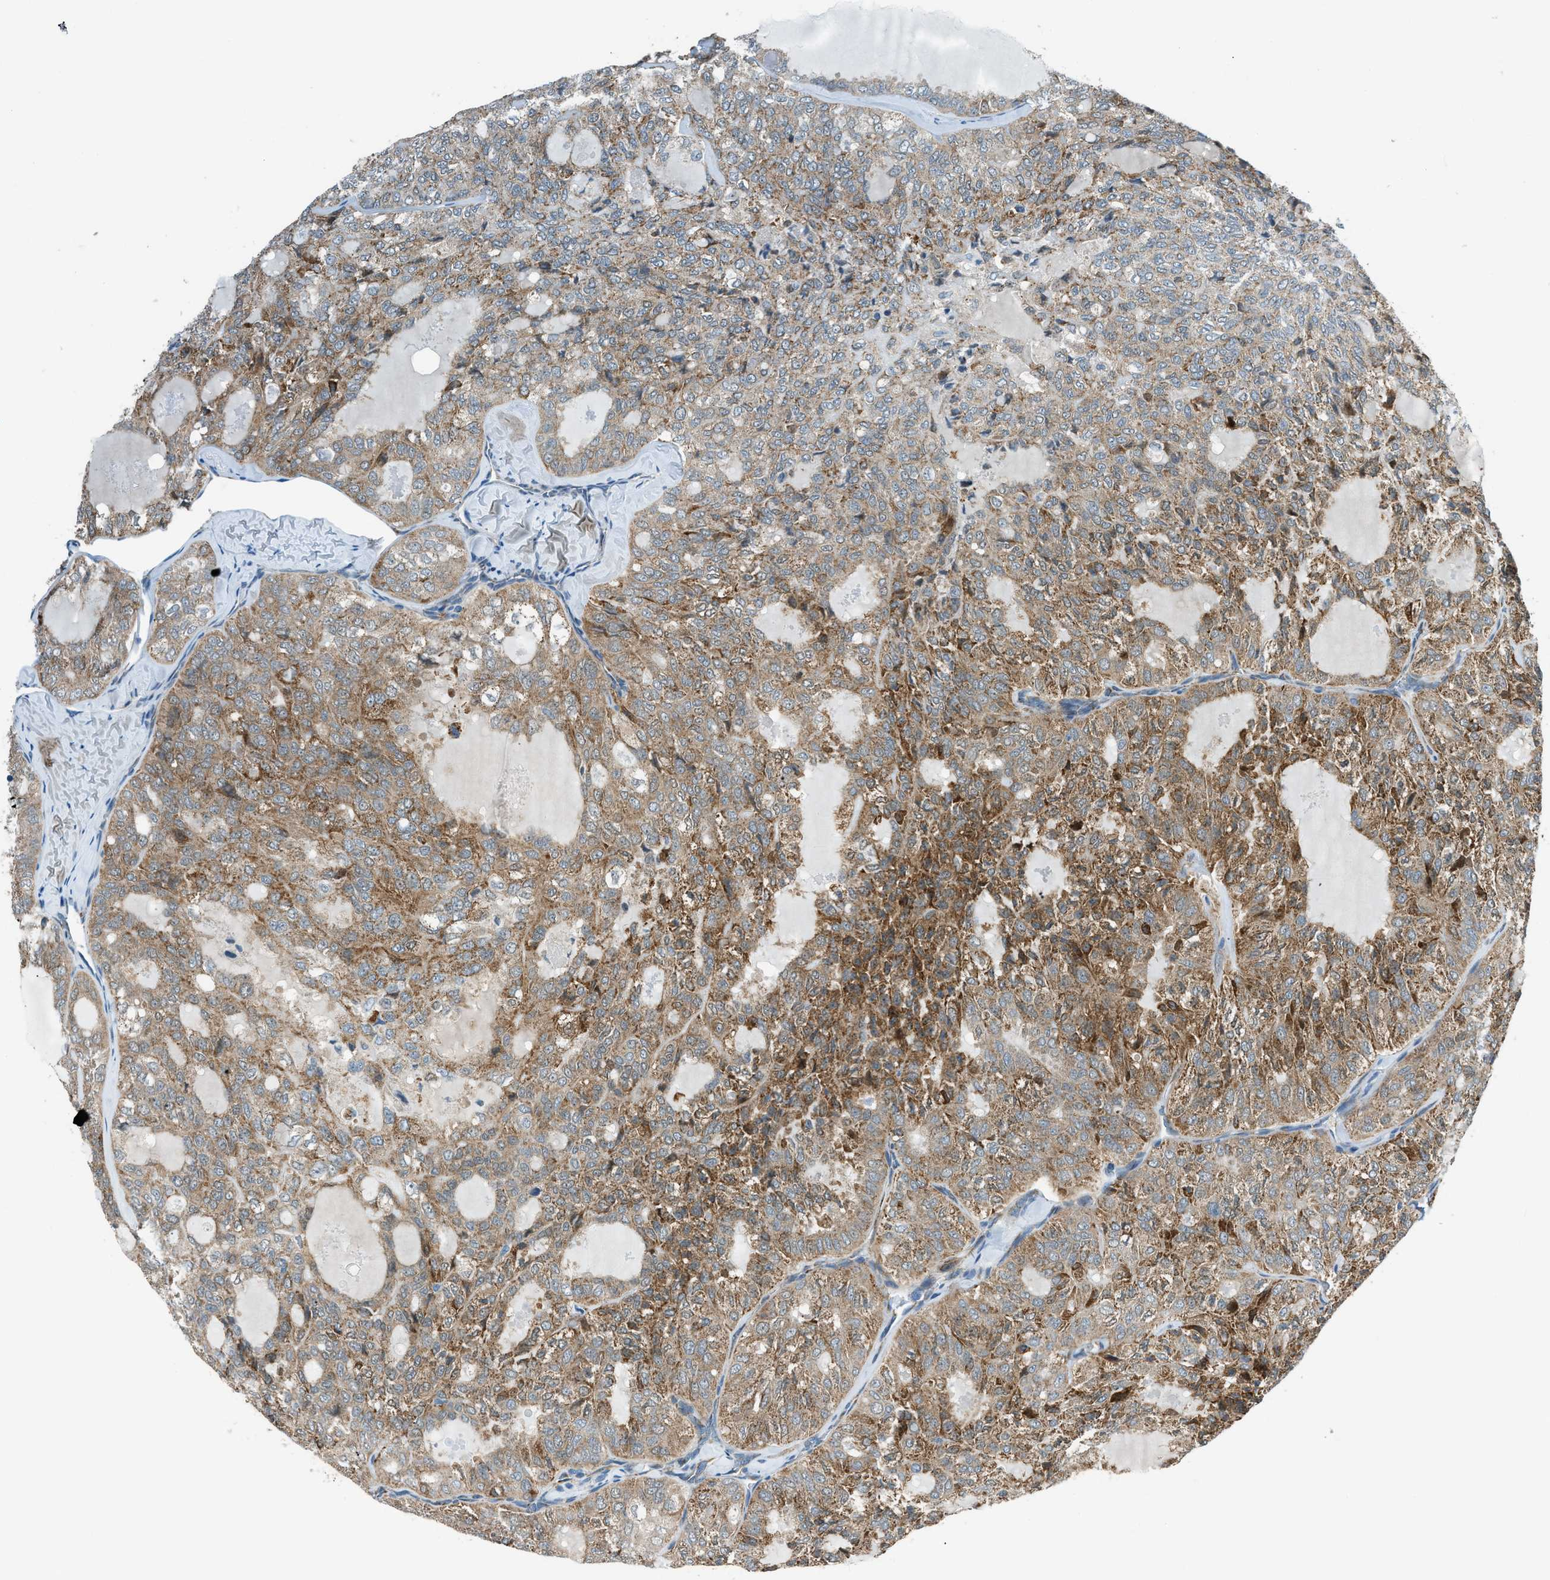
{"staining": {"intensity": "moderate", "quantity": "25%-75%", "location": "cytoplasmic/membranous"}, "tissue": "thyroid cancer", "cell_type": "Tumor cells", "image_type": "cancer", "snomed": [{"axis": "morphology", "description": "Follicular adenoma carcinoma, NOS"}, {"axis": "topography", "description": "Thyroid gland"}], "caption": "Immunohistochemical staining of human thyroid cancer displays medium levels of moderate cytoplasmic/membranous protein expression in approximately 25%-75% of tumor cells. (DAB (3,3'-diaminobenzidine) IHC with brightfield microscopy, high magnification).", "gene": "PIGG", "patient": {"sex": "male", "age": 75}}